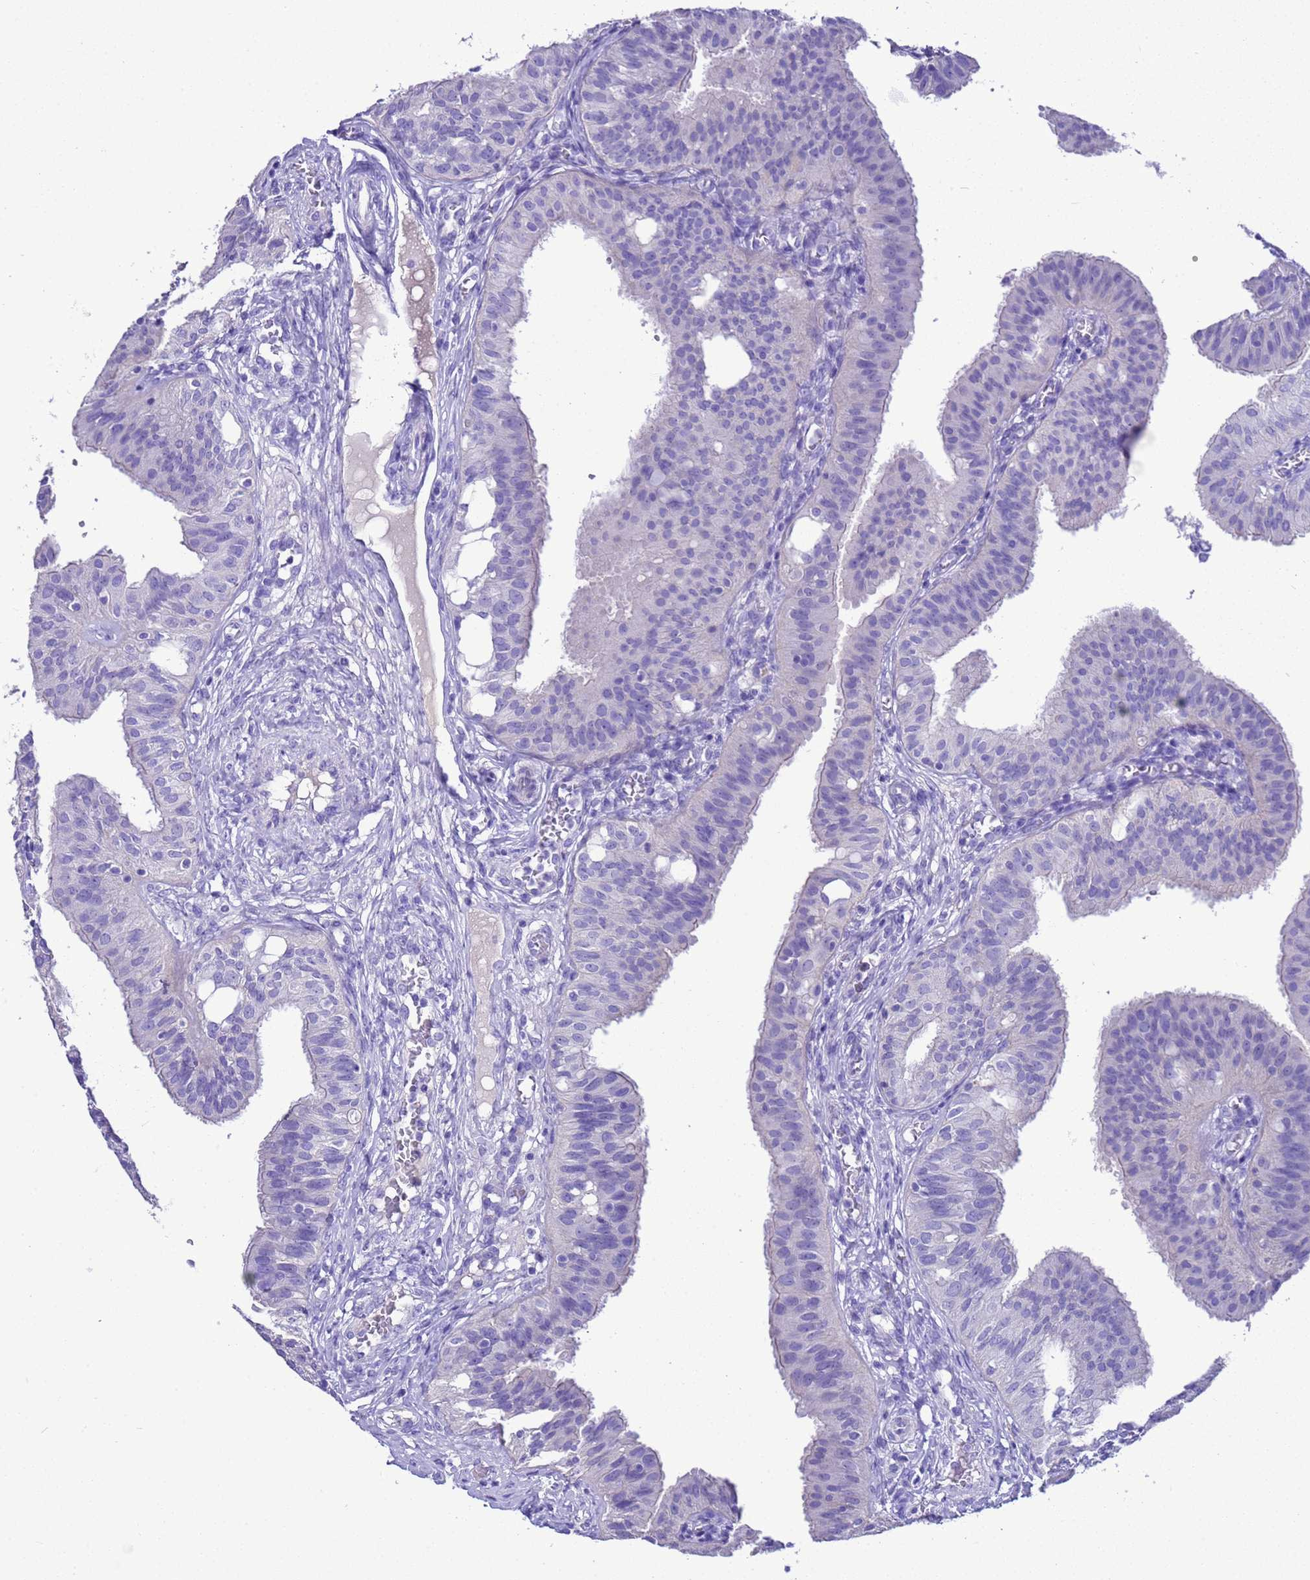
{"staining": {"intensity": "negative", "quantity": "none", "location": "none"}, "tissue": "fallopian tube", "cell_type": "Glandular cells", "image_type": "normal", "snomed": [{"axis": "morphology", "description": "Normal tissue, NOS"}, {"axis": "topography", "description": "Fallopian tube"}, {"axis": "topography", "description": "Ovary"}], "caption": "High power microscopy image of an IHC histopathology image of benign fallopian tube, revealing no significant expression in glandular cells. The staining was performed using DAB (3,3'-diaminobenzidine) to visualize the protein expression in brown, while the nuclei were stained in blue with hematoxylin (Magnification: 20x).", "gene": "BEST2", "patient": {"sex": "female", "age": 42}}